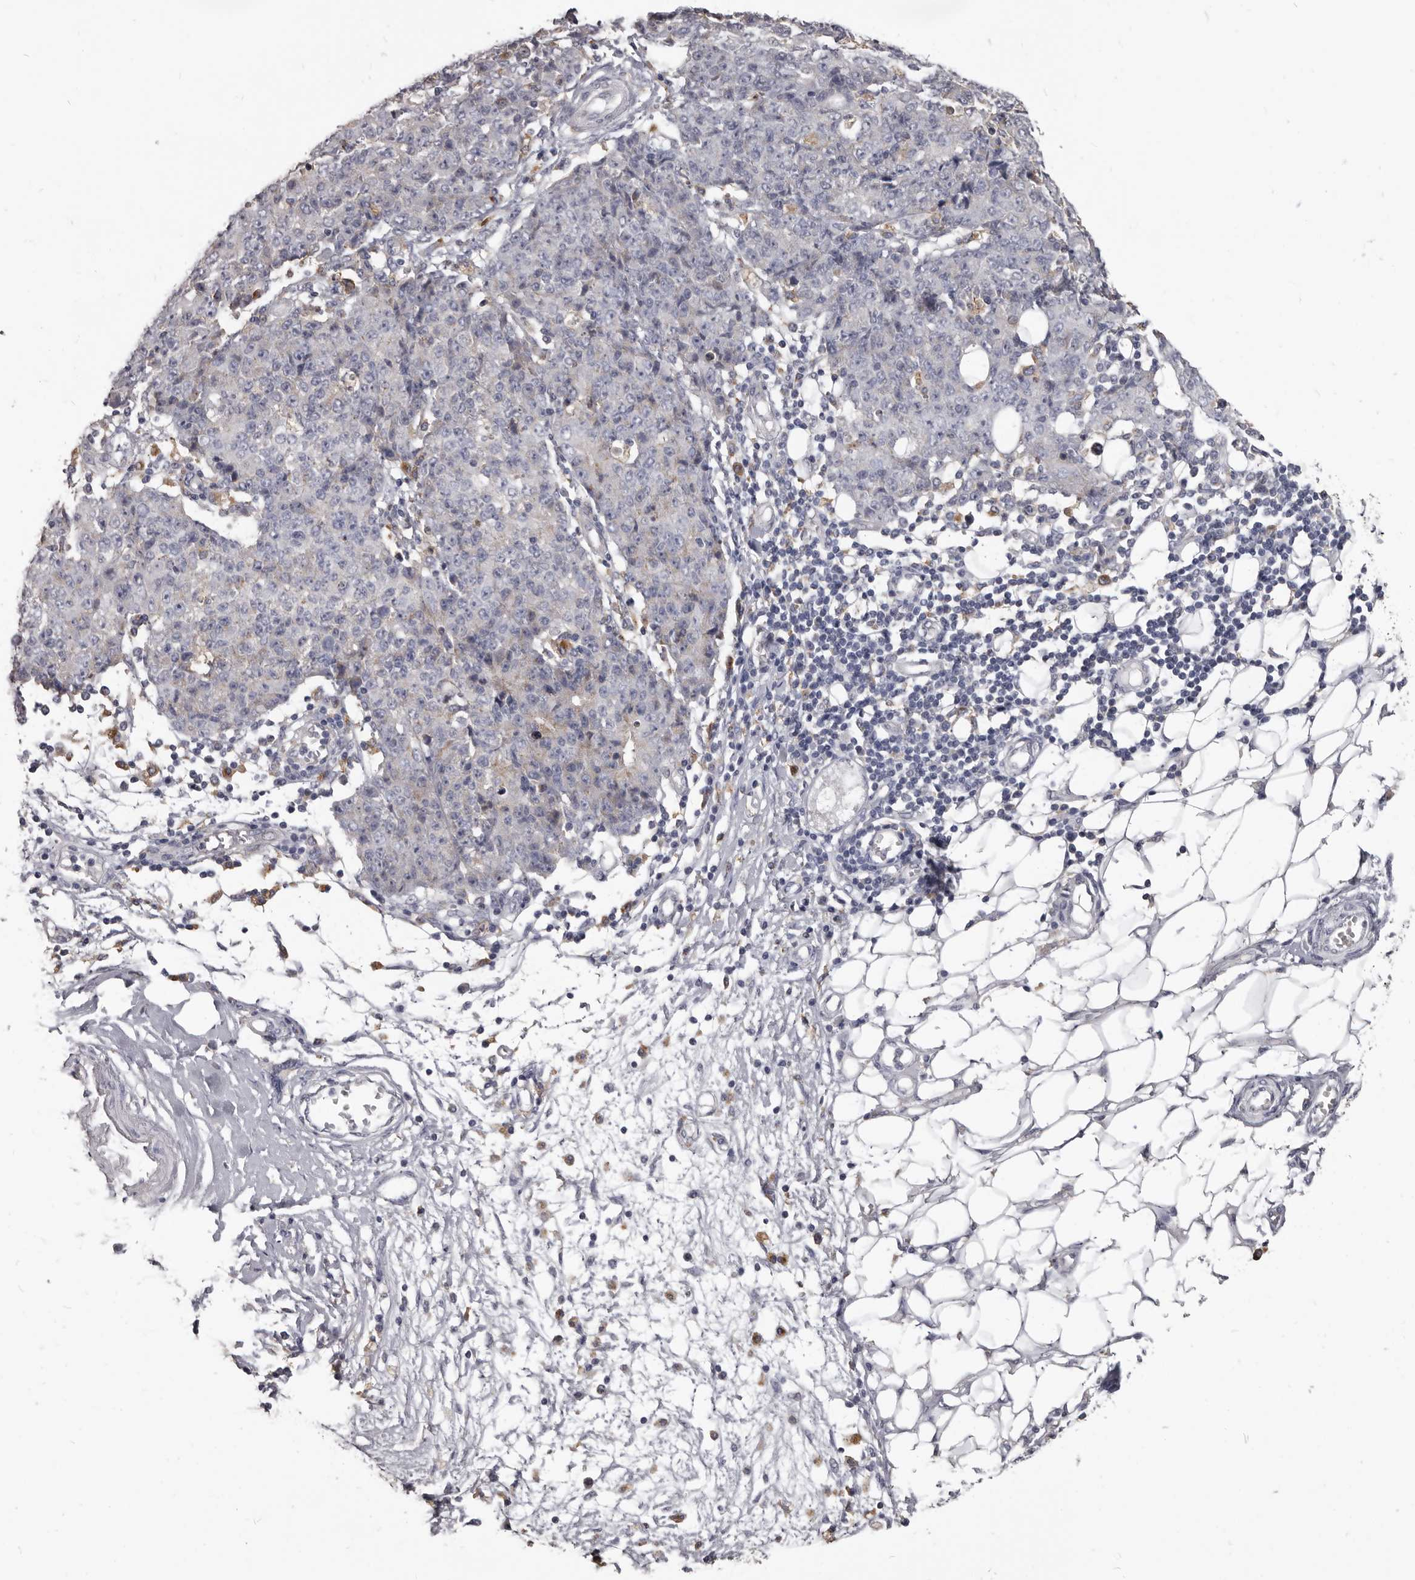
{"staining": {"intensity": "negative", "quantity": "none", "location": "none"}, "tissue": "ovarian cancer", "cell_type": "Tumor cells", "image_type": "cancer", "snomed": [{"axis": "morphology", "description": "Carcinoma, endometroid"}, {"axis": "topography", "description": "Ovary"}], "caption": "An image of ovarian cancer stained for a protein reveals no brown staining in tumor cells.", "gene": "PI4K2A", "patient": {"sex": "female", "age": 42}}